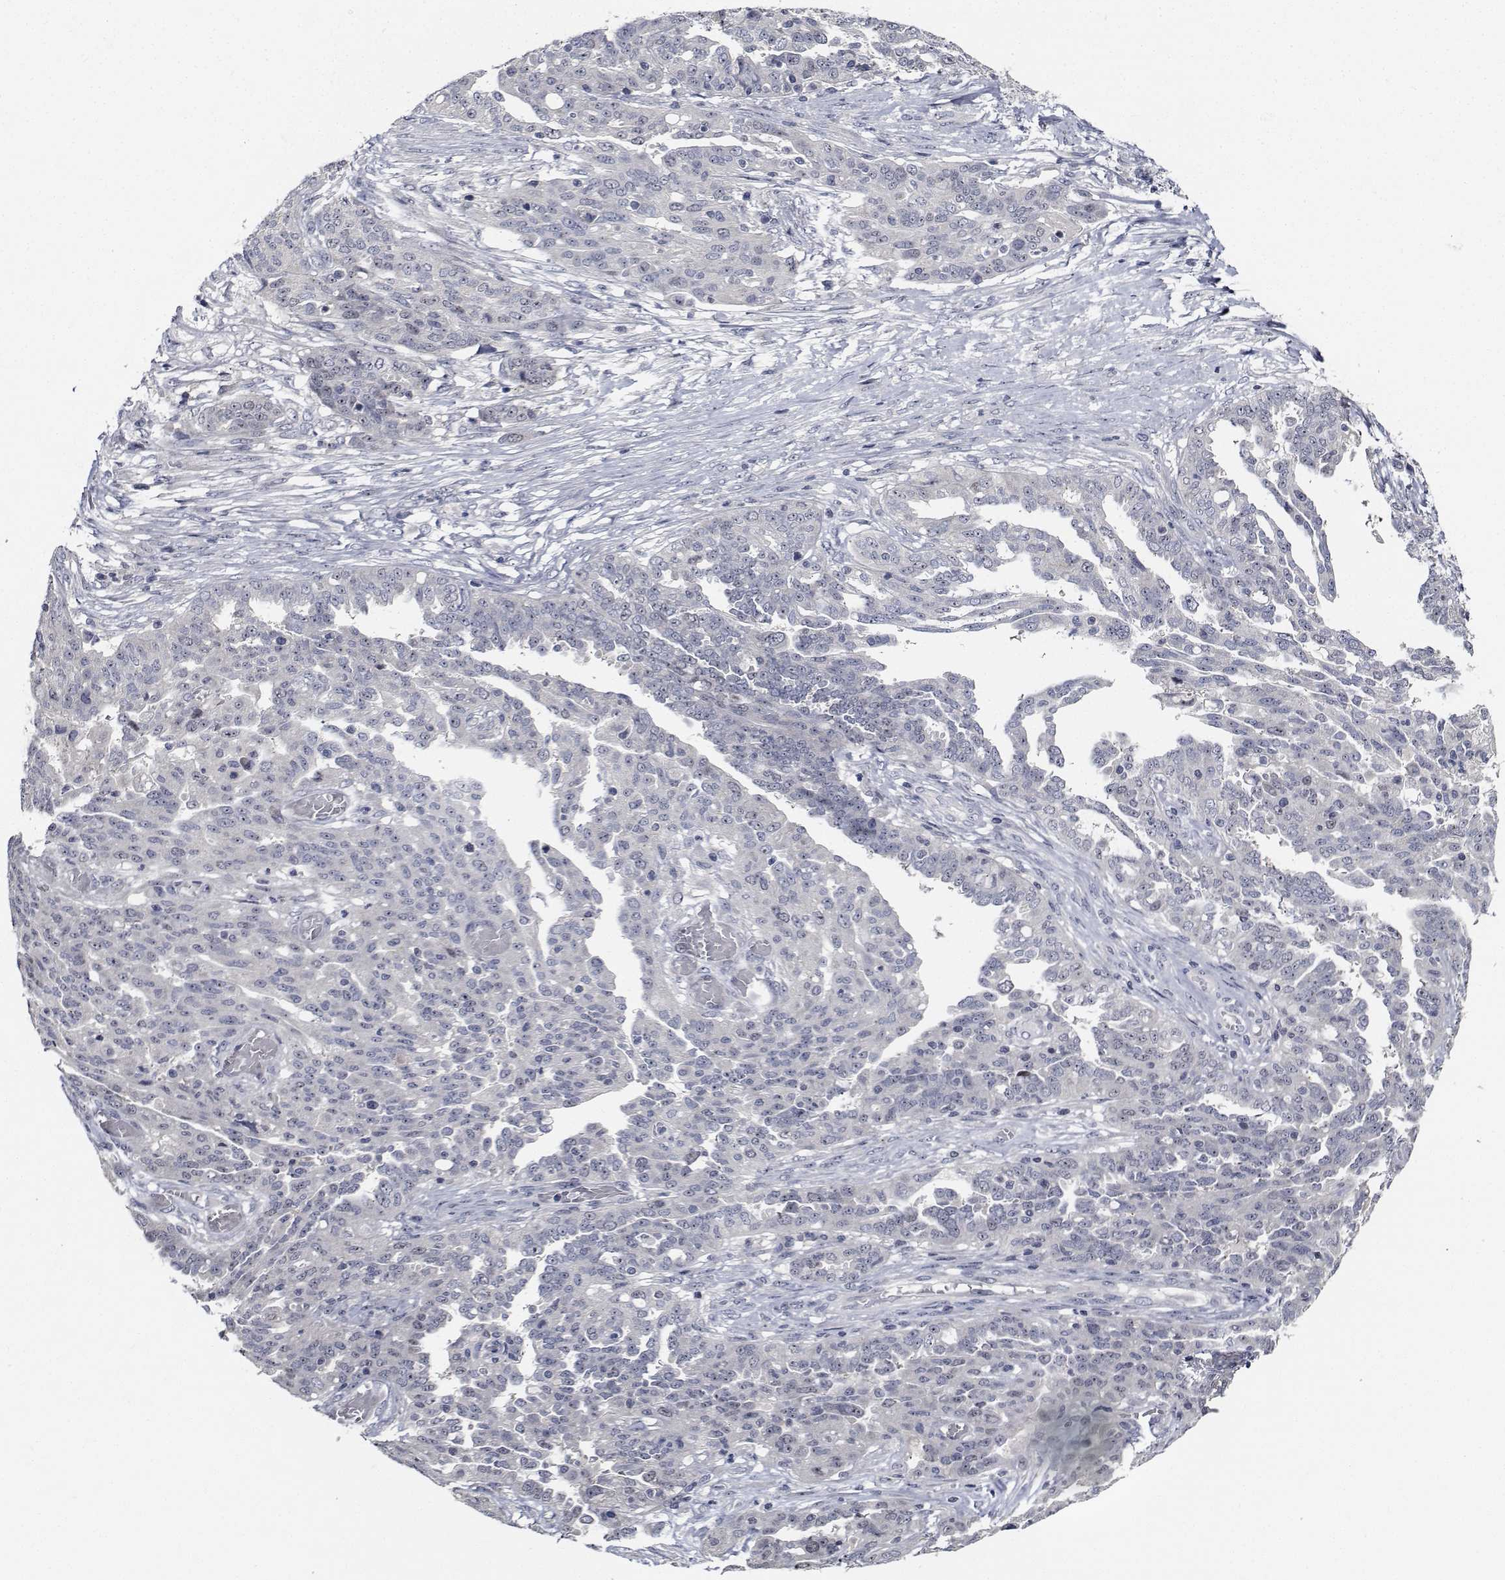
{"staining": {"intensity": "negative", "quantity": "none", "location": "none"}, "tissue": "ovarian cancer", "cell_type": "Tumor cells", "image_type": "cancer", "snomed": [{"axis": "morphology", "description": "Cystadenocarcinoma, serous, NOS"}, {"axis": "topography", "description": "Ovary"}], "caption": "Tumor cells are negative for brown protein staining in serous cystadenocarcinoma (ovarian). (DAB (3,3'-diaminobenzidine) immunohistochemistry, high magnification).", "gene": "NVL", "patient": {"sex": "female", "age": 67}}